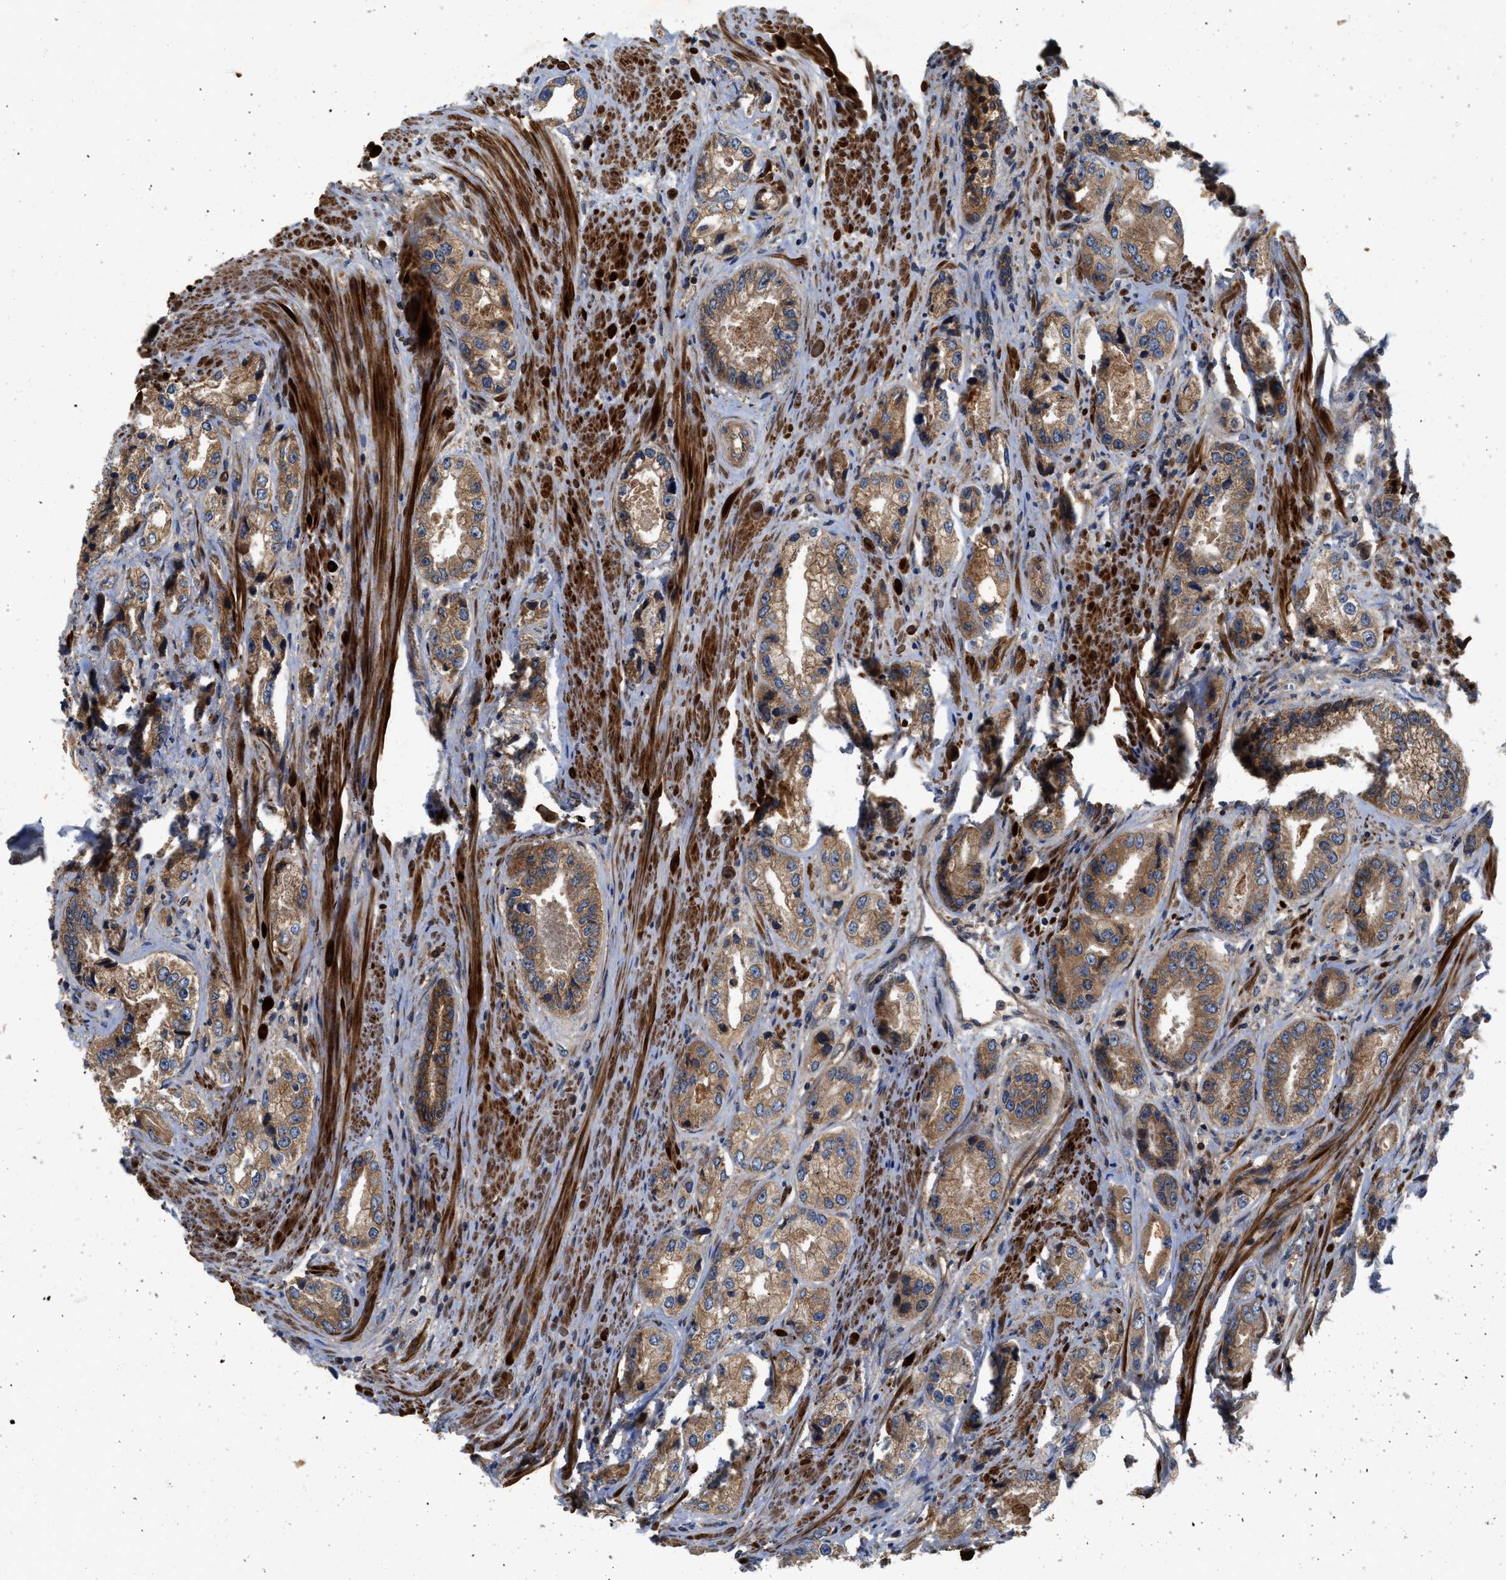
{"staining": {"intensity": "moderate", "quantity": ">75%", "location": "cytoplasmic/membranous"}, "tissue": "prostate cancer", "cell_type": "Tumor cells", "image_type": "cancer", "snomed": [{"axis": "morphology", "description": "Adenocarcinoma, High grade"}, {"axis": "topography", "description": "Prostate"}], "caption": "A brown stain labels moderate cytoplasmic/membranous staining of a protein in human adenocarcinoma (high-grade) (prostate) tumor cells. Nuclei are stained in blue.", "gene": "CNNM3", "patient": {"sex": "male", "age": 61}}